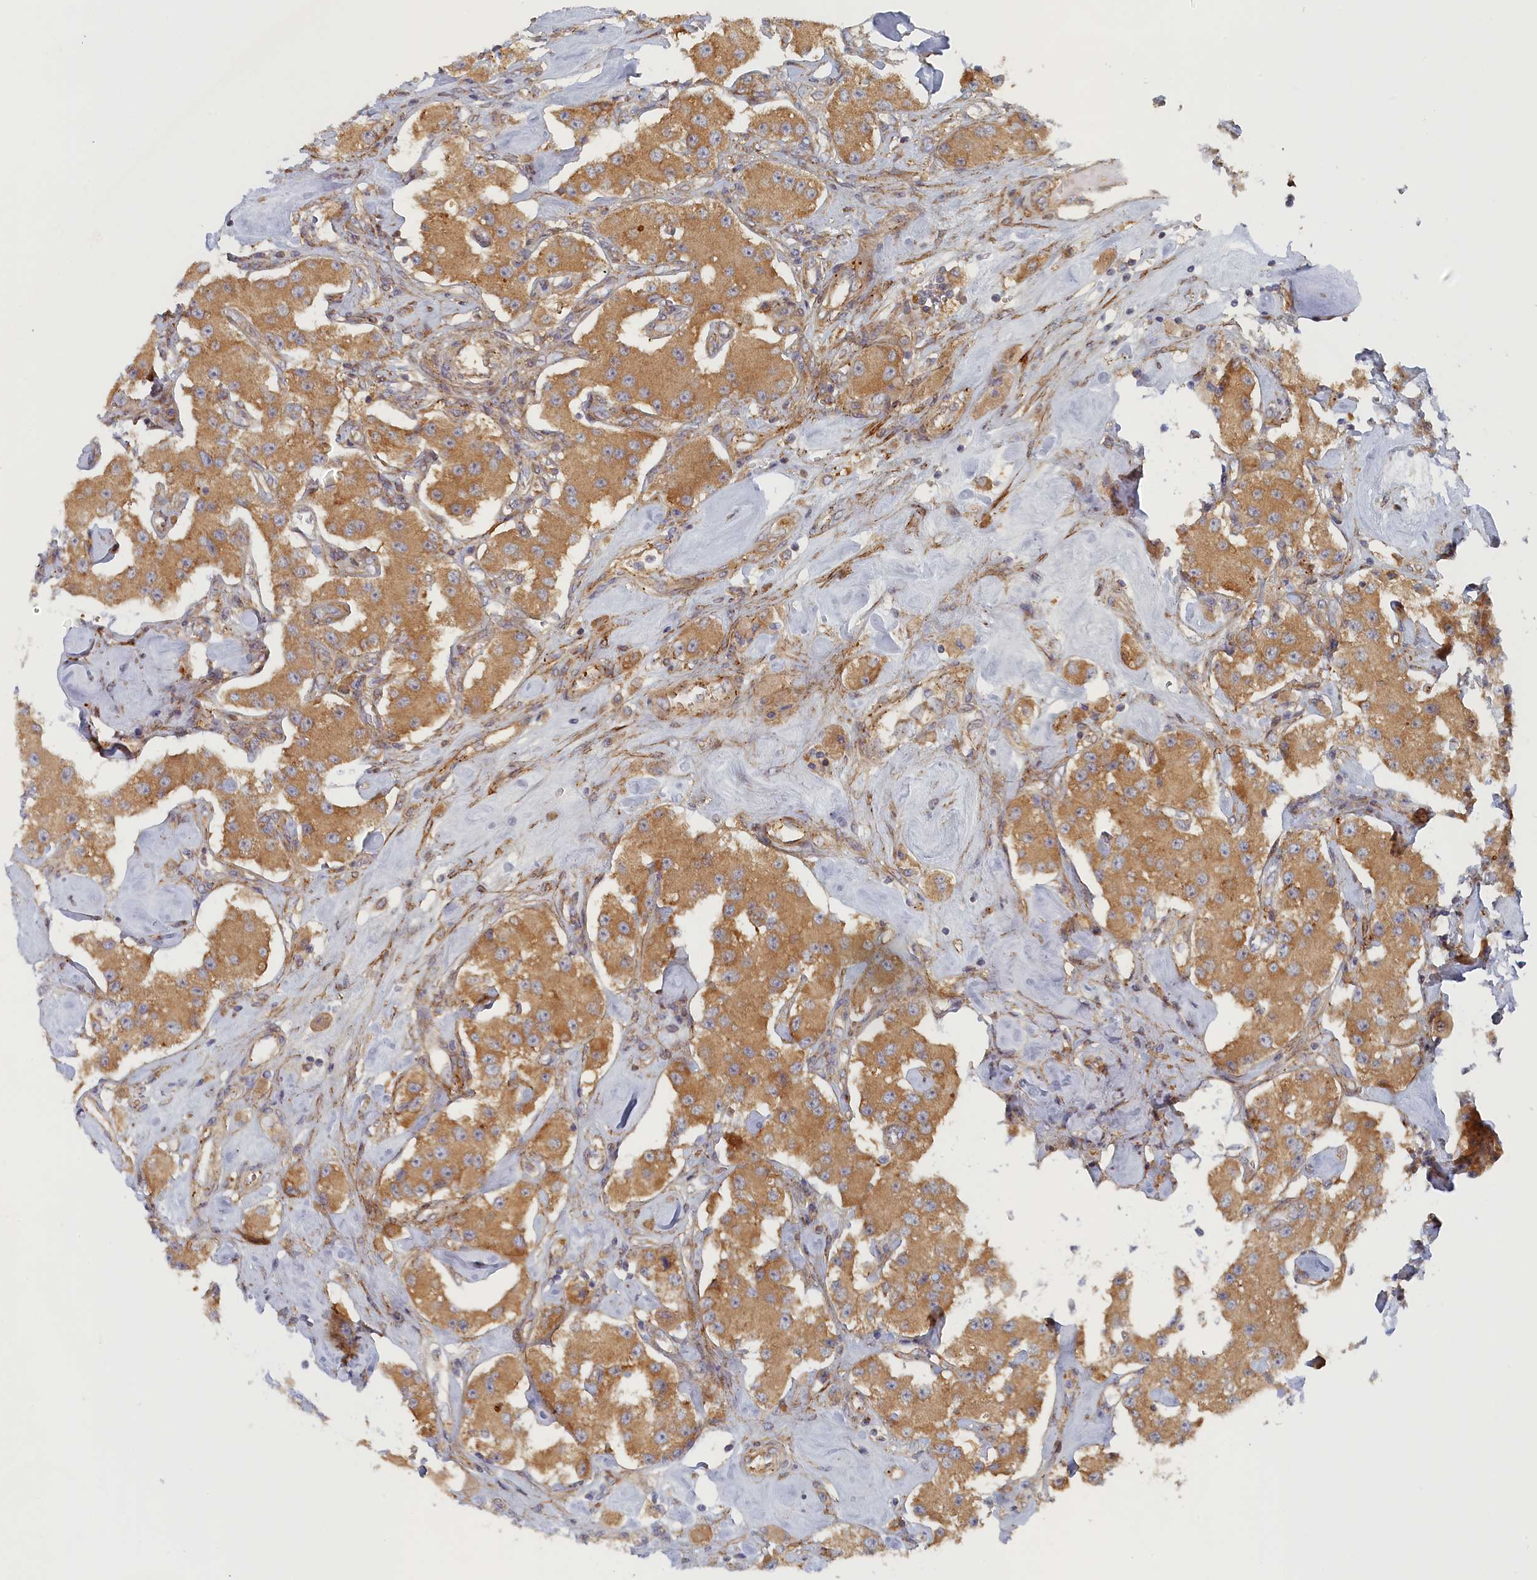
{"staining": {"intensity": "moderate", "quantity": ">75%", "location": "cytoplasmic/membranous"}, "tissue": "carcinoid", "cell_type": "Tumor cells", "image_type": "cancer", "snomed": [{"axis": "morphology", "description": "Carcinoid, malignant, NOS"}, {"axis": "topography", "description": "Pancreas"}], "caption": "Carcinoid stained with a brown dye shows moderate cytoplasmic/membranous positive staining in approximately >75% of tumor cells.", "gene": "TMEM196", "patient": {"sex": "male", "age": 41}}